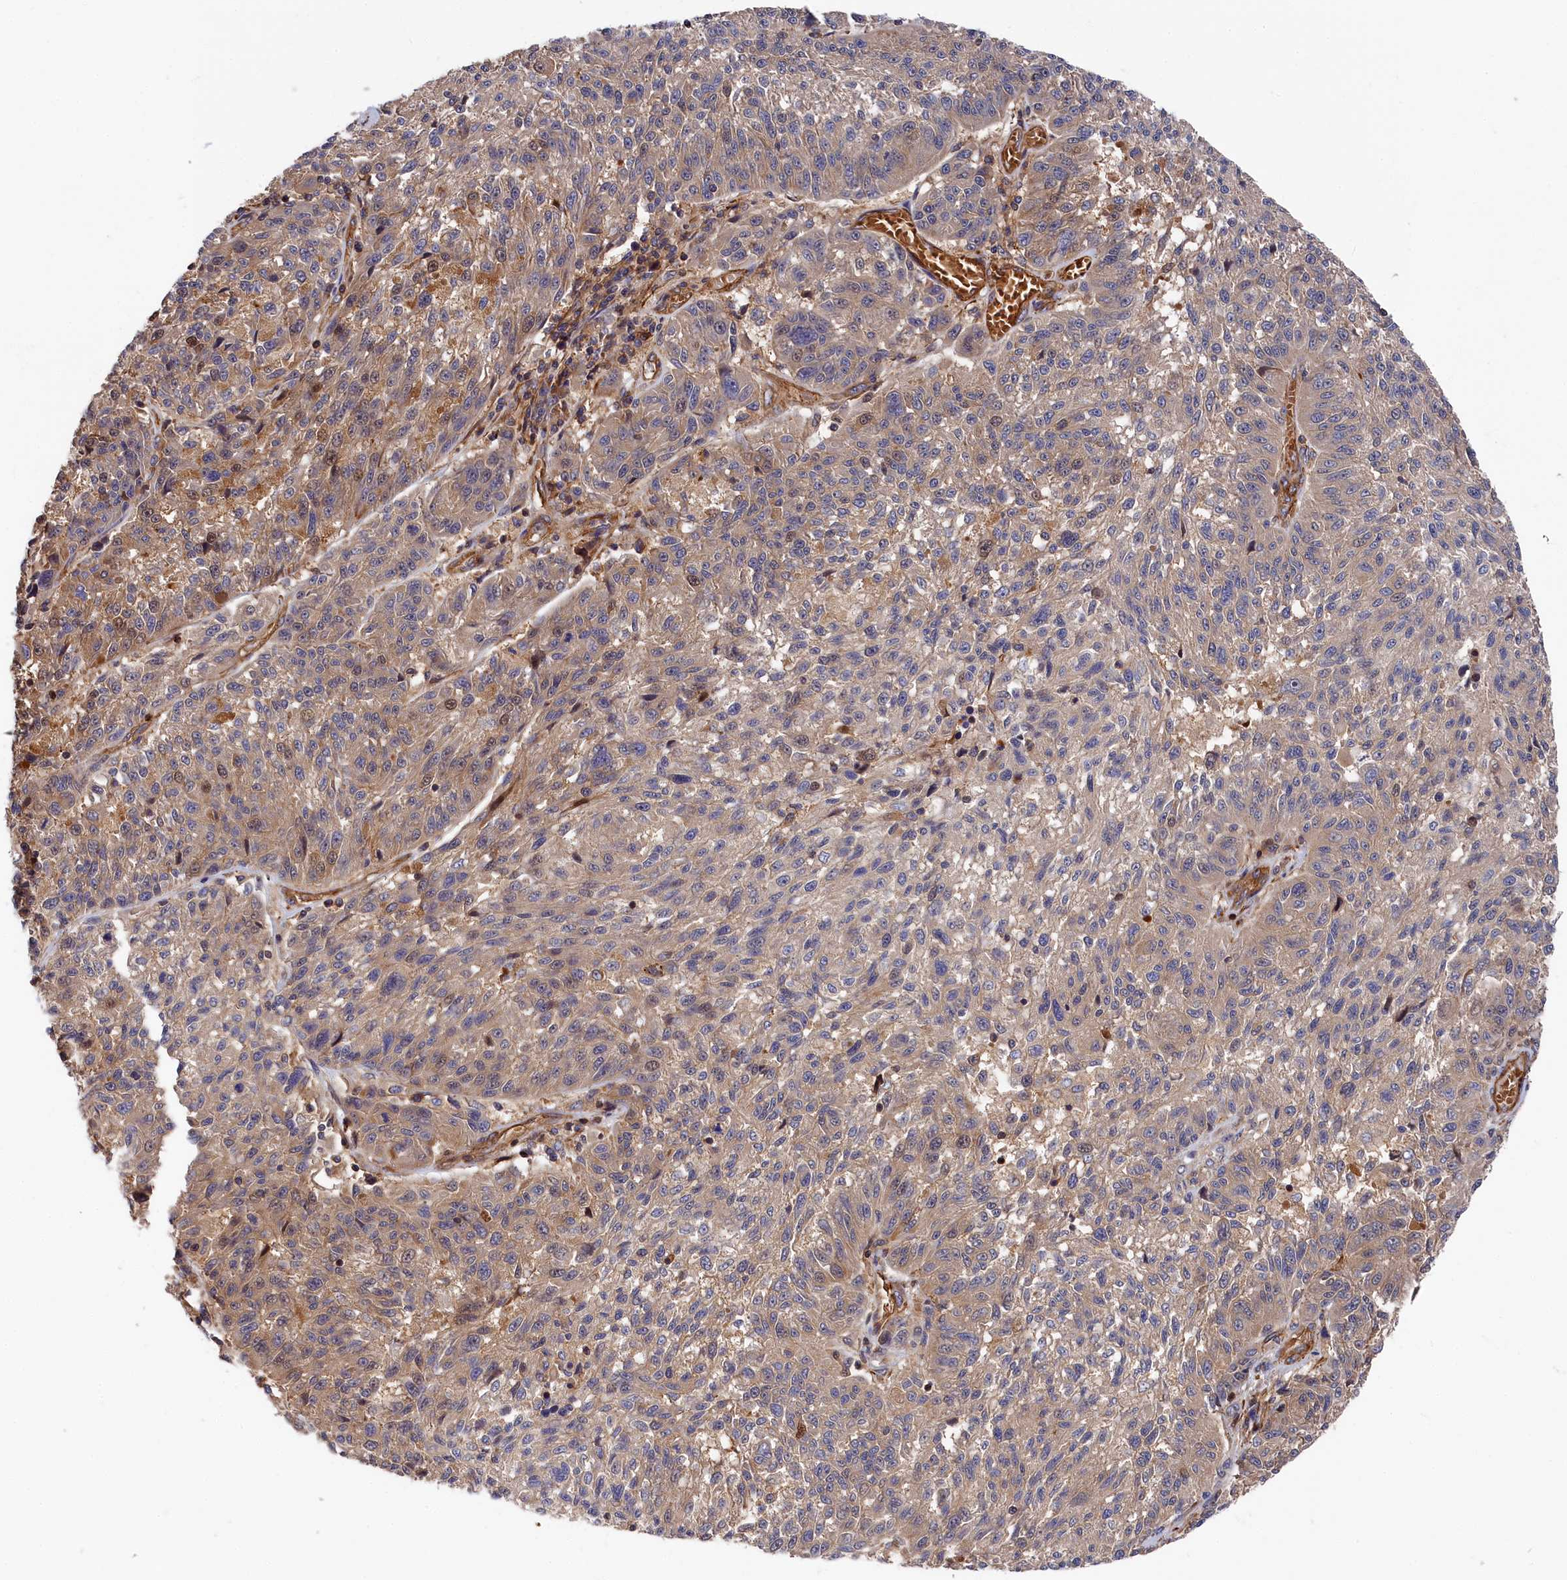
{"staining": {"intensity": "weak", "quantity": "25%-75%", "location": "cytoplasmic/membranous"}, "tissue": "melanoma", "cell_type": "Tumor cells", "image_type": "cancer", "snomed": [{"axis": "morphology", "description": "Malignant melanoma, NOS"}, {"axis": "topography", "description": "Skin"}], "caption": "Brown immunohistochemical staining in human malignant melanoma displays weak cytoplasmic/membranous positivity in approximately 25%-75% of tumor cells. (brown staining indicates protein expression, while blue staining denotes nuclei).", "gene": "LDHD", "patient": {"sex": "male", "age": 53}}